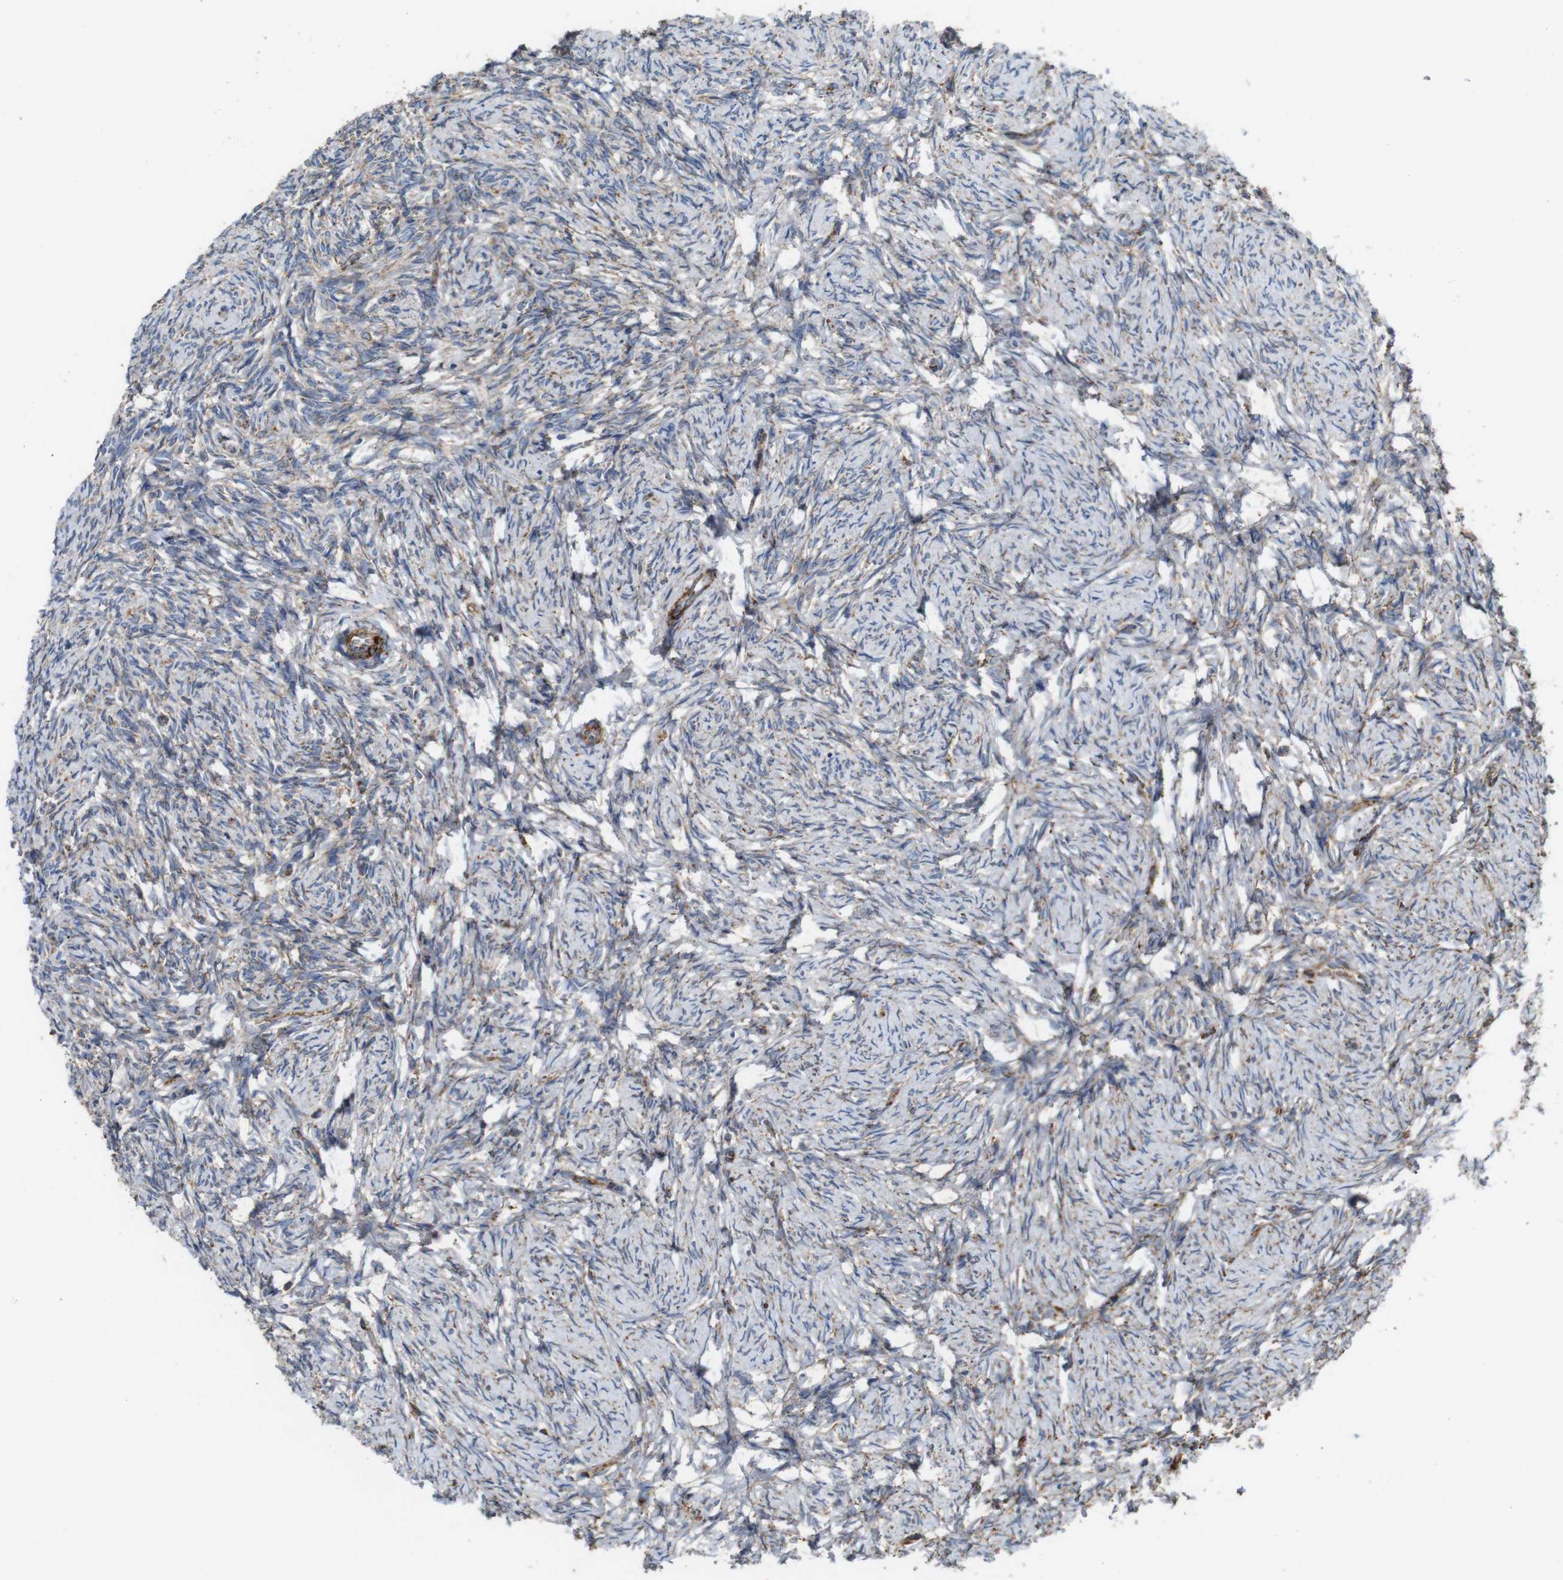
{"staining": {"intensity": "moderate", "quantity": ">75%", "location": "cytoplasmic/membranous"}, "tissue": "ovary", "cell_type": "Follicle cells", "image_type": "normal", "snomed": [{"axis": "morphology", "description": "Normal tissue, NOS"}, {"axis": "topography", "description": "Ovary"}], "caption": "The photomicrograph exhibits a brown stain indicating the presence of a protein in the cytoplasmic/membranous of follicle cells in ovary. (Brightfield microscopy of DAB IHC at high magnification).", "gene": "HK1", "patient": {"sex": "female", "age": 60}}